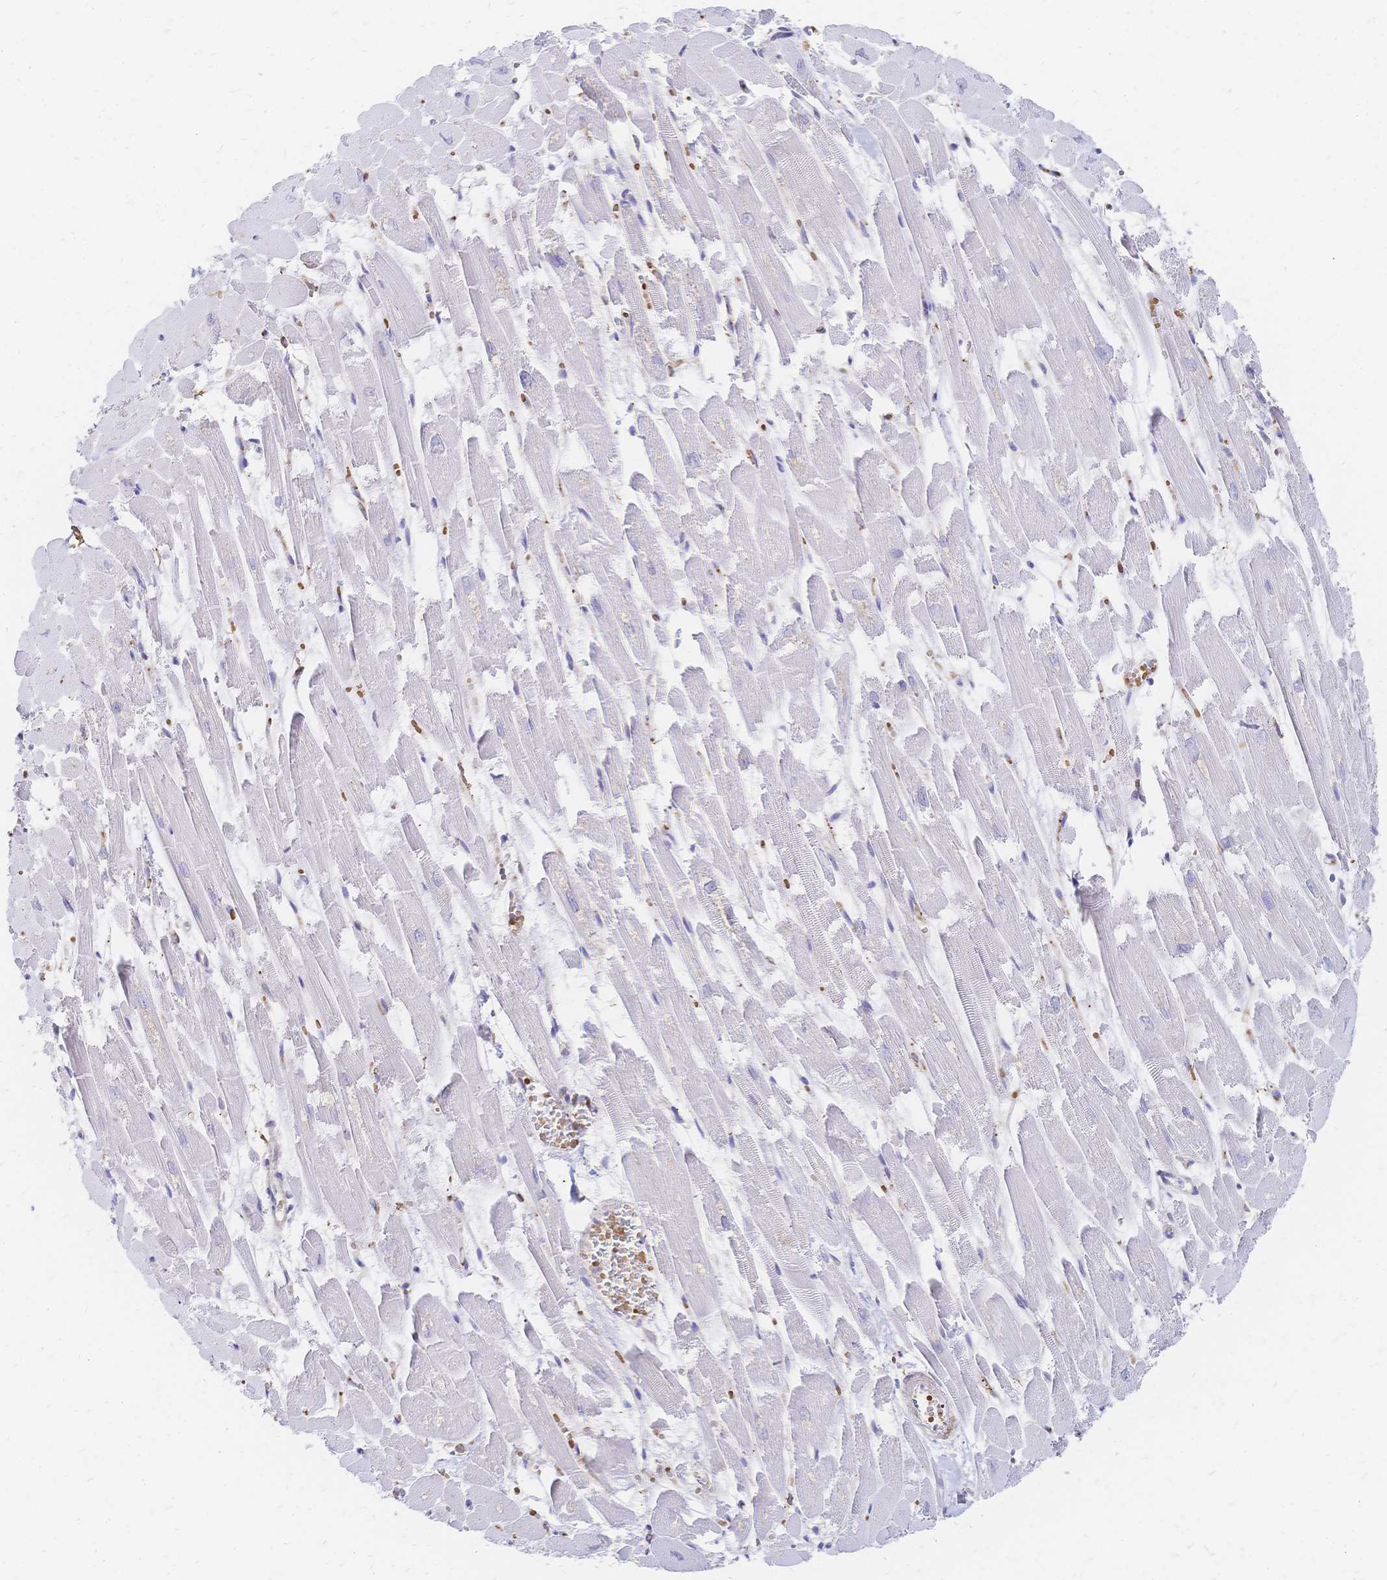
{"staining": {"intensity": "negative", "quantity": "none", "location": "none"}, "tissue": "heart muscle", "cell_type": "Cardiomyocytes", "image_type": "normal", "snomed": [{"axis": "morphology", "description": "Normal tissue, NOS"}, {"axis": "topography", "description": "Heart"}], "caption": "High power microscopy micrograph of an IHC micrograph of unremarkable heart muscle, revealing no significant expression in cardiomyocytes. Brightfield microscopy of immunohistochemistry stained with DAB (brown) and hematoxylin (blue), captured at high magnification.", "gene": "SLC5A1", "patient": {"sex": "female", "age": 52}}